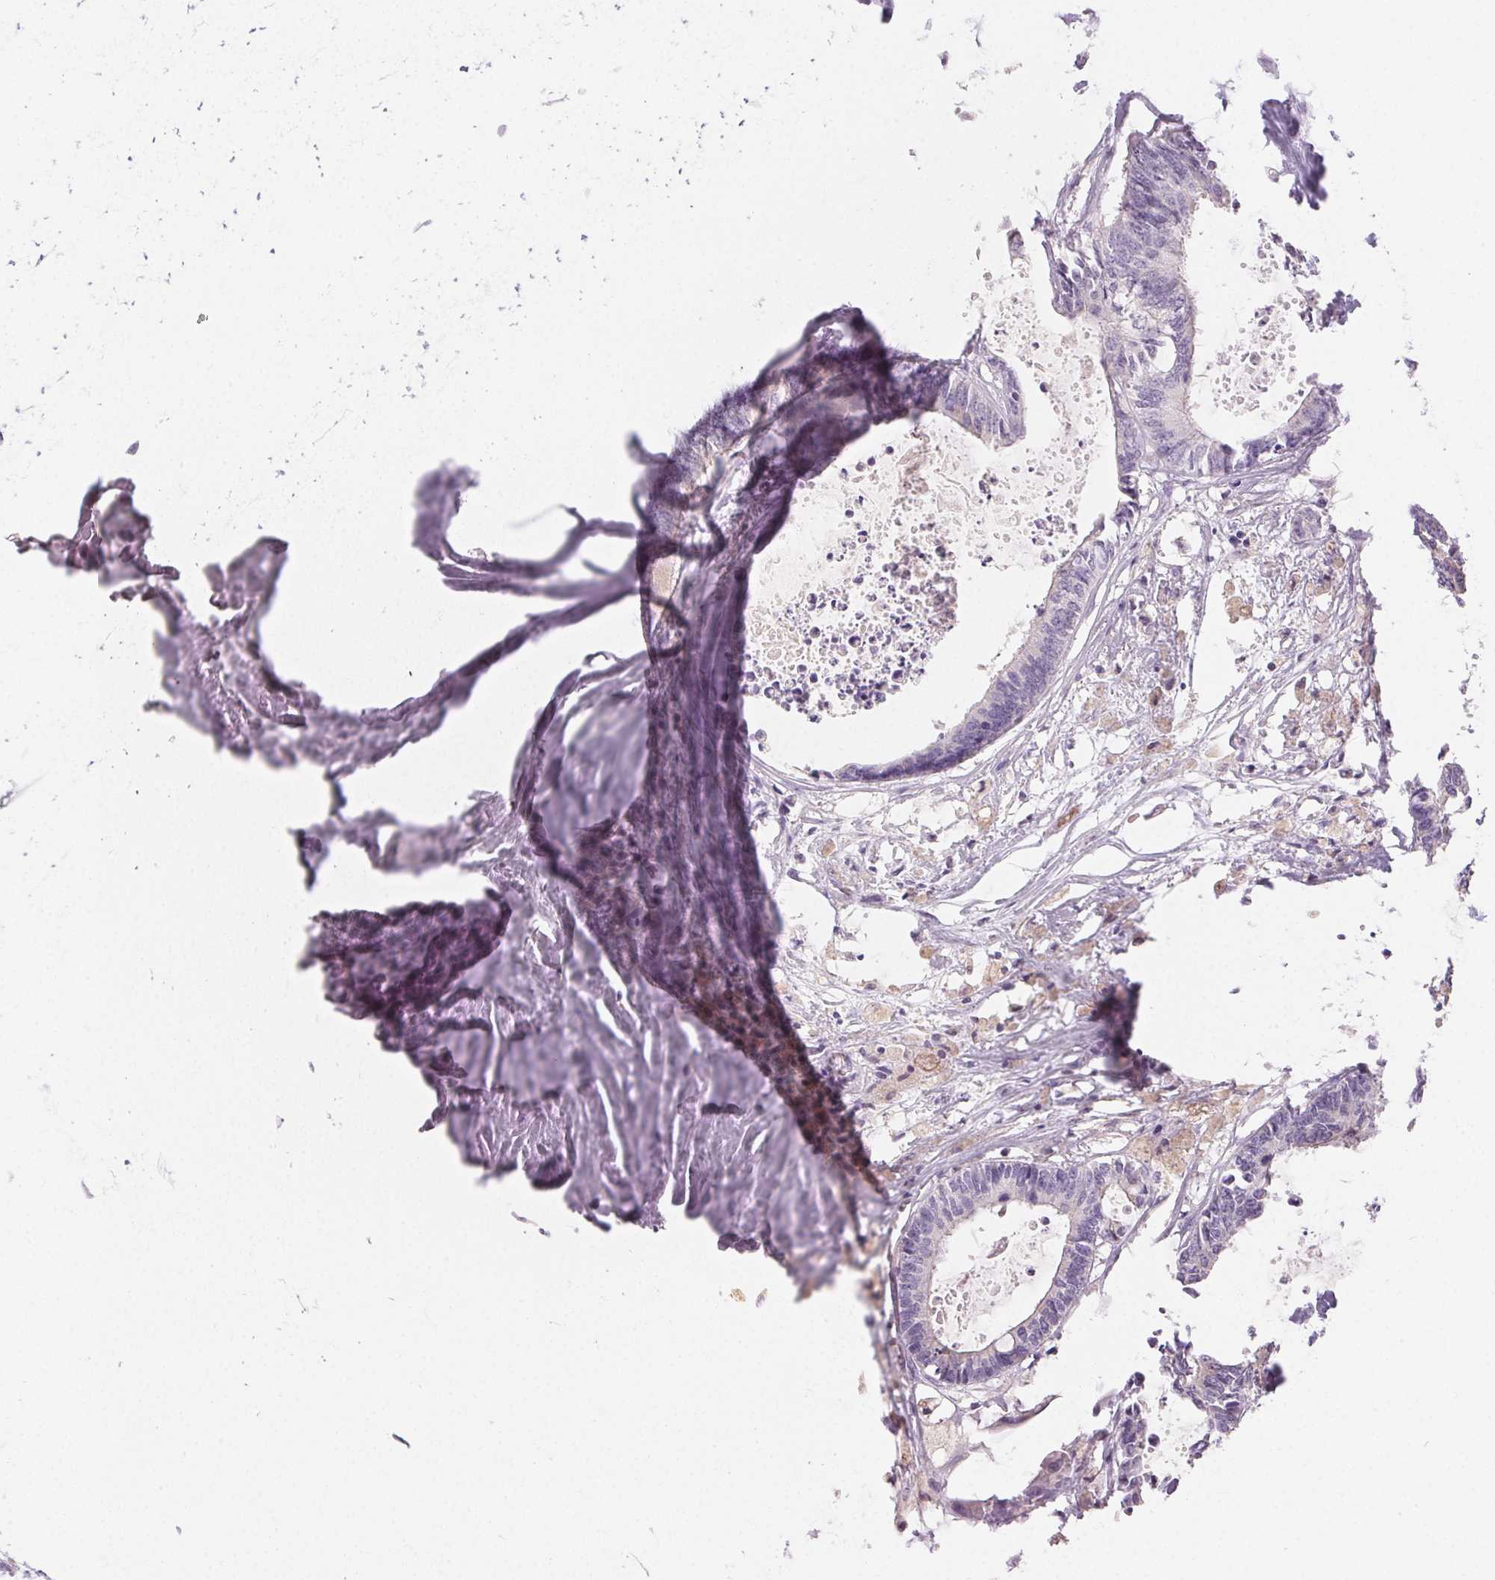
{"staining": {"intensity": "negative", "quantity": "none", "location": "none"}, "tissue": "colorectal cancer", "cell_type": "Tumor cells", "image_type": "cancer", "snomed": [{"axis": "morphology", "description": "Adenocarcinoma, NOS"}, {"axis": "topography", "description": "Colon"}, {"axis": "topography", "description": "Rectum"}], "caption": "This is an IHC image of human colorectal adenocarcinoma. There is no expression in tumor cells.", "gene": "SFTPD", "patient": {"sex": "male", "age": 57}}